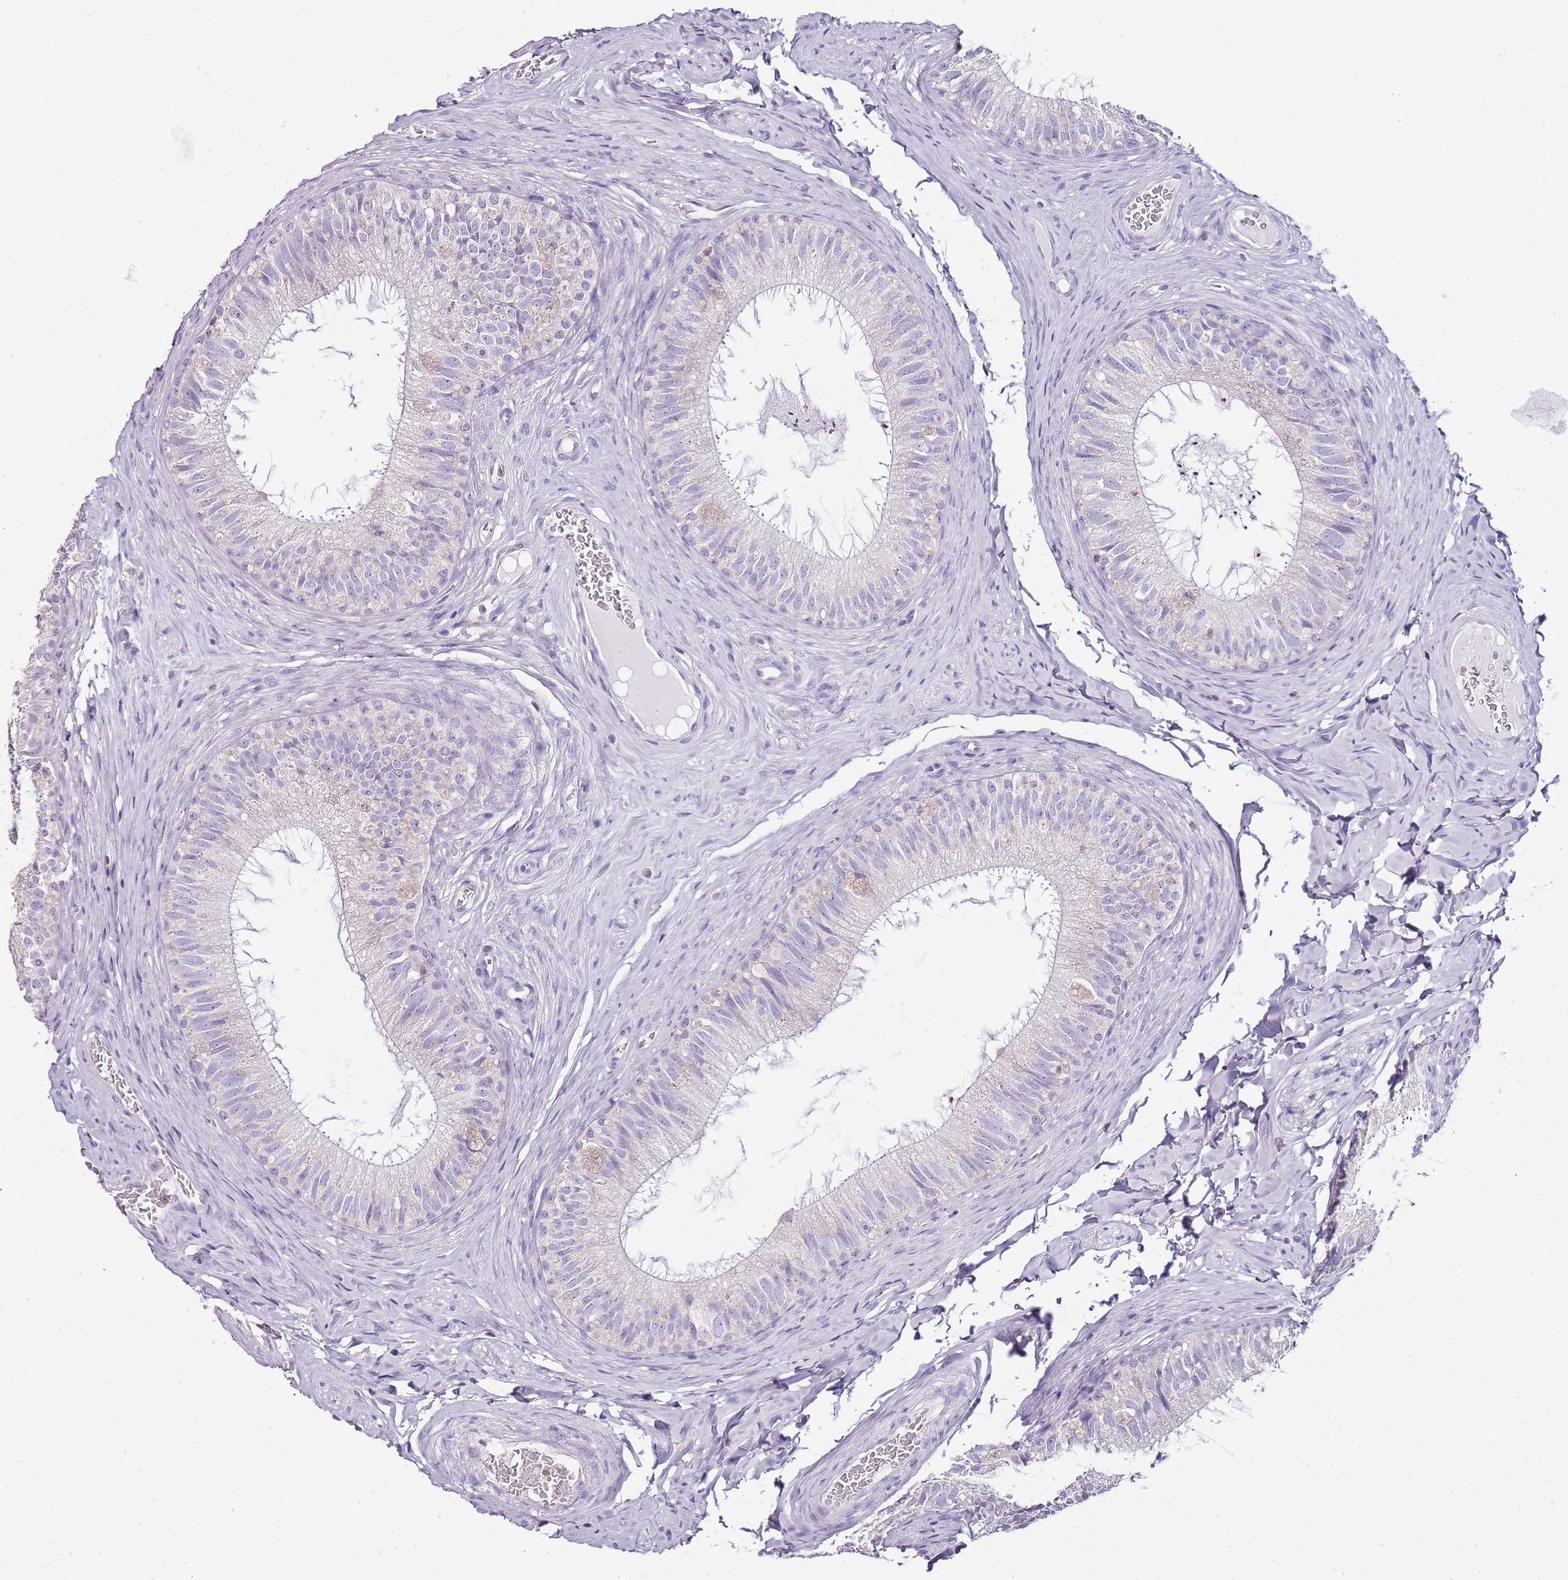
{"staining": {"intensity": "negative", "quantity": "none", "location": "none"}, "tissue": "epididymis", "cell_type": "Glandular cells", "image_type": "normal", "snomed": [{"axis": "morphology", "description": "Normal tissue, NOS"}, {"axis": "topography", "description": "Epididymis"}], "caption": "The photomicrograph shows no significant expression in glandular cells of epididymis.", "gene": "ZBP1", "patient": {"sex": "male", "age": 34}}